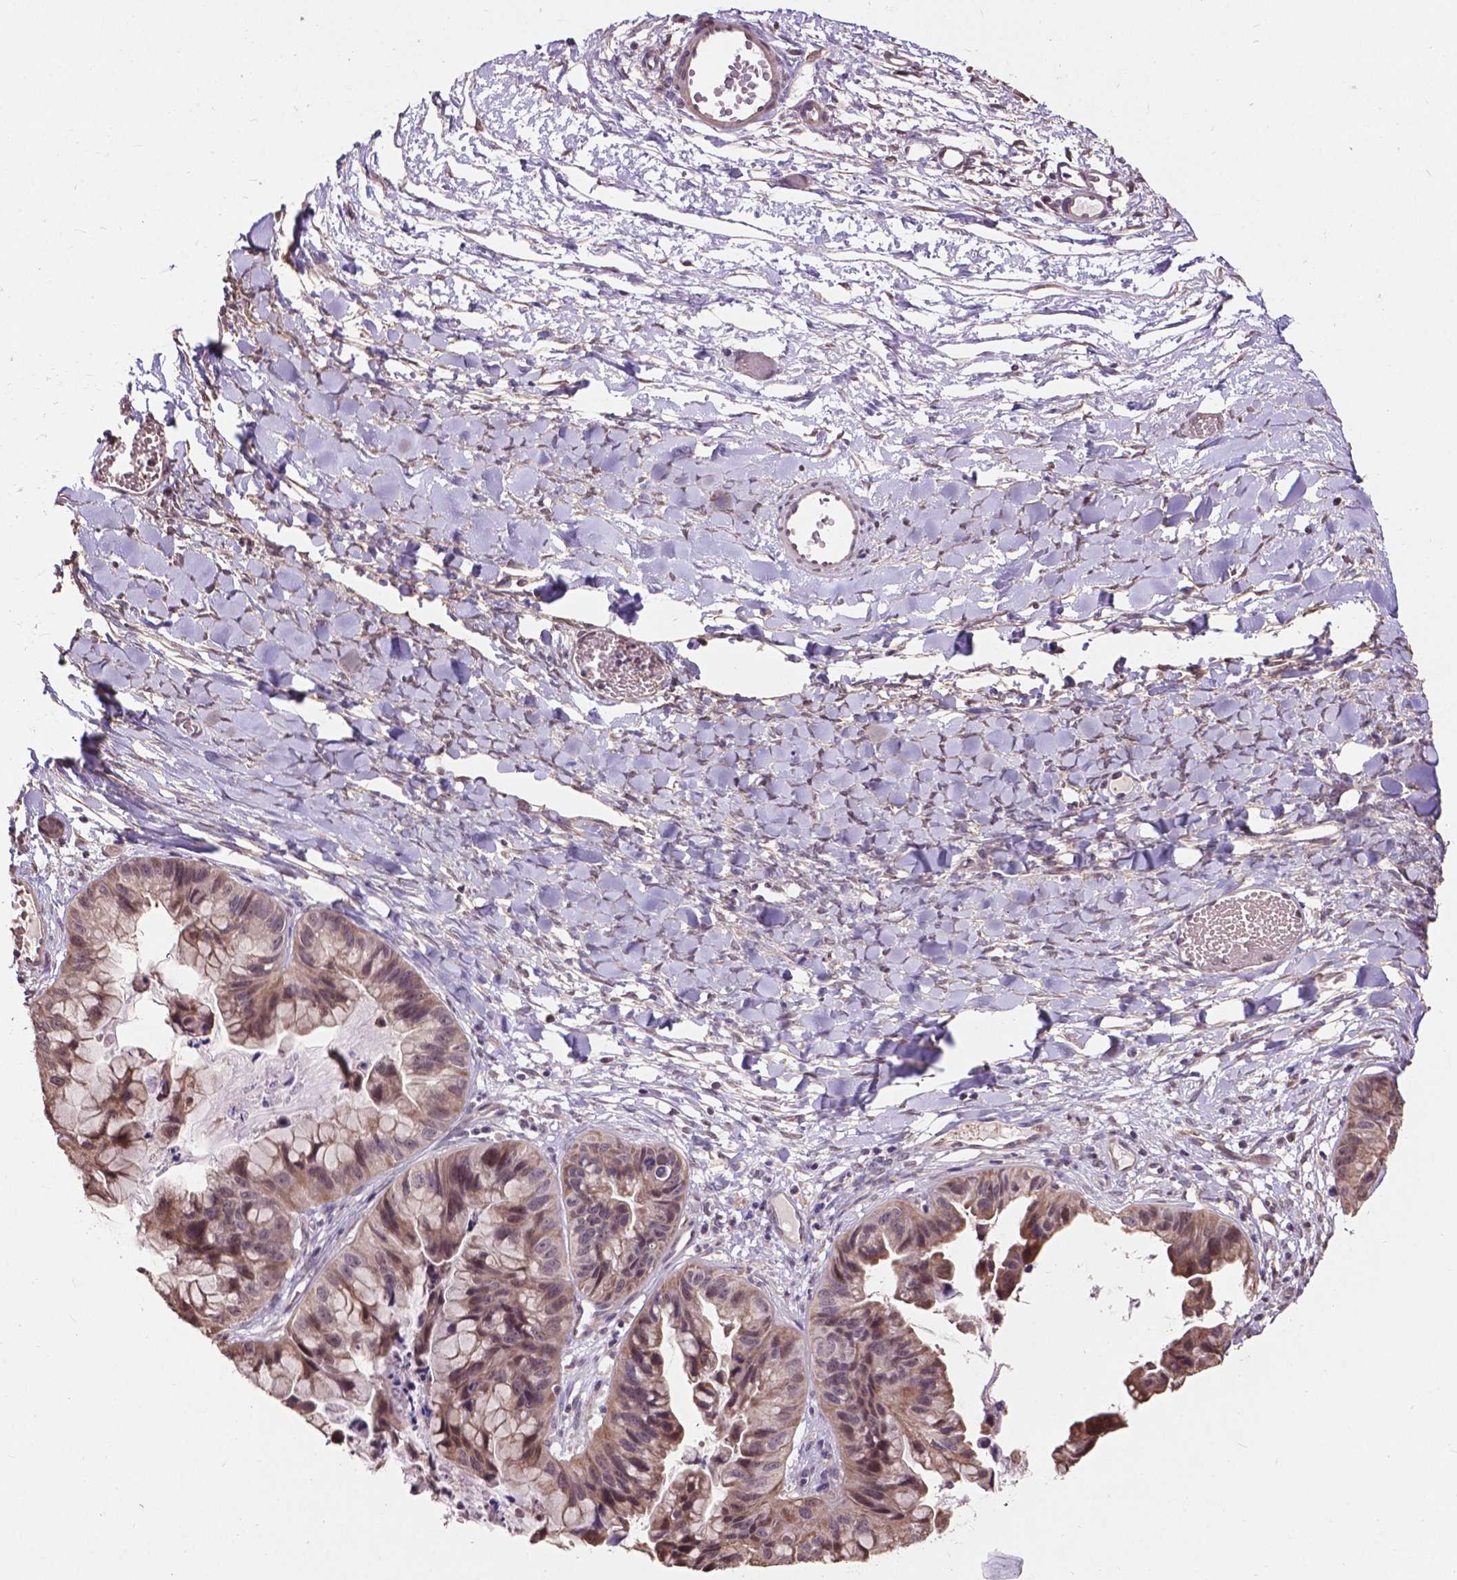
{"staining": {"intensity": "weak", "quantity": "25%-75%", "location": "cytoplasmic/membranous,nuclear"}, "tissue": "ovarian cancer", "cell_type": "Tumor cells", "image_type": "cancer", "snomed": [{"axis": "morphology", "description": "Cystadenocarcinoma, mucinous, NOS"}, {"axis": "topography", "description": "Ovary"}], "caption": "Protein expression by IHC reveals weak cytoplasmic/membranous and nuclear expression in approximately 25%-75% of tumor cells in mucinous cystadenocarcinoma (ovarian). (IHC, brightfield microscopy, high magnification).", "gene": "GLRA2", "patient": {"sex": "female", "age": 76}}